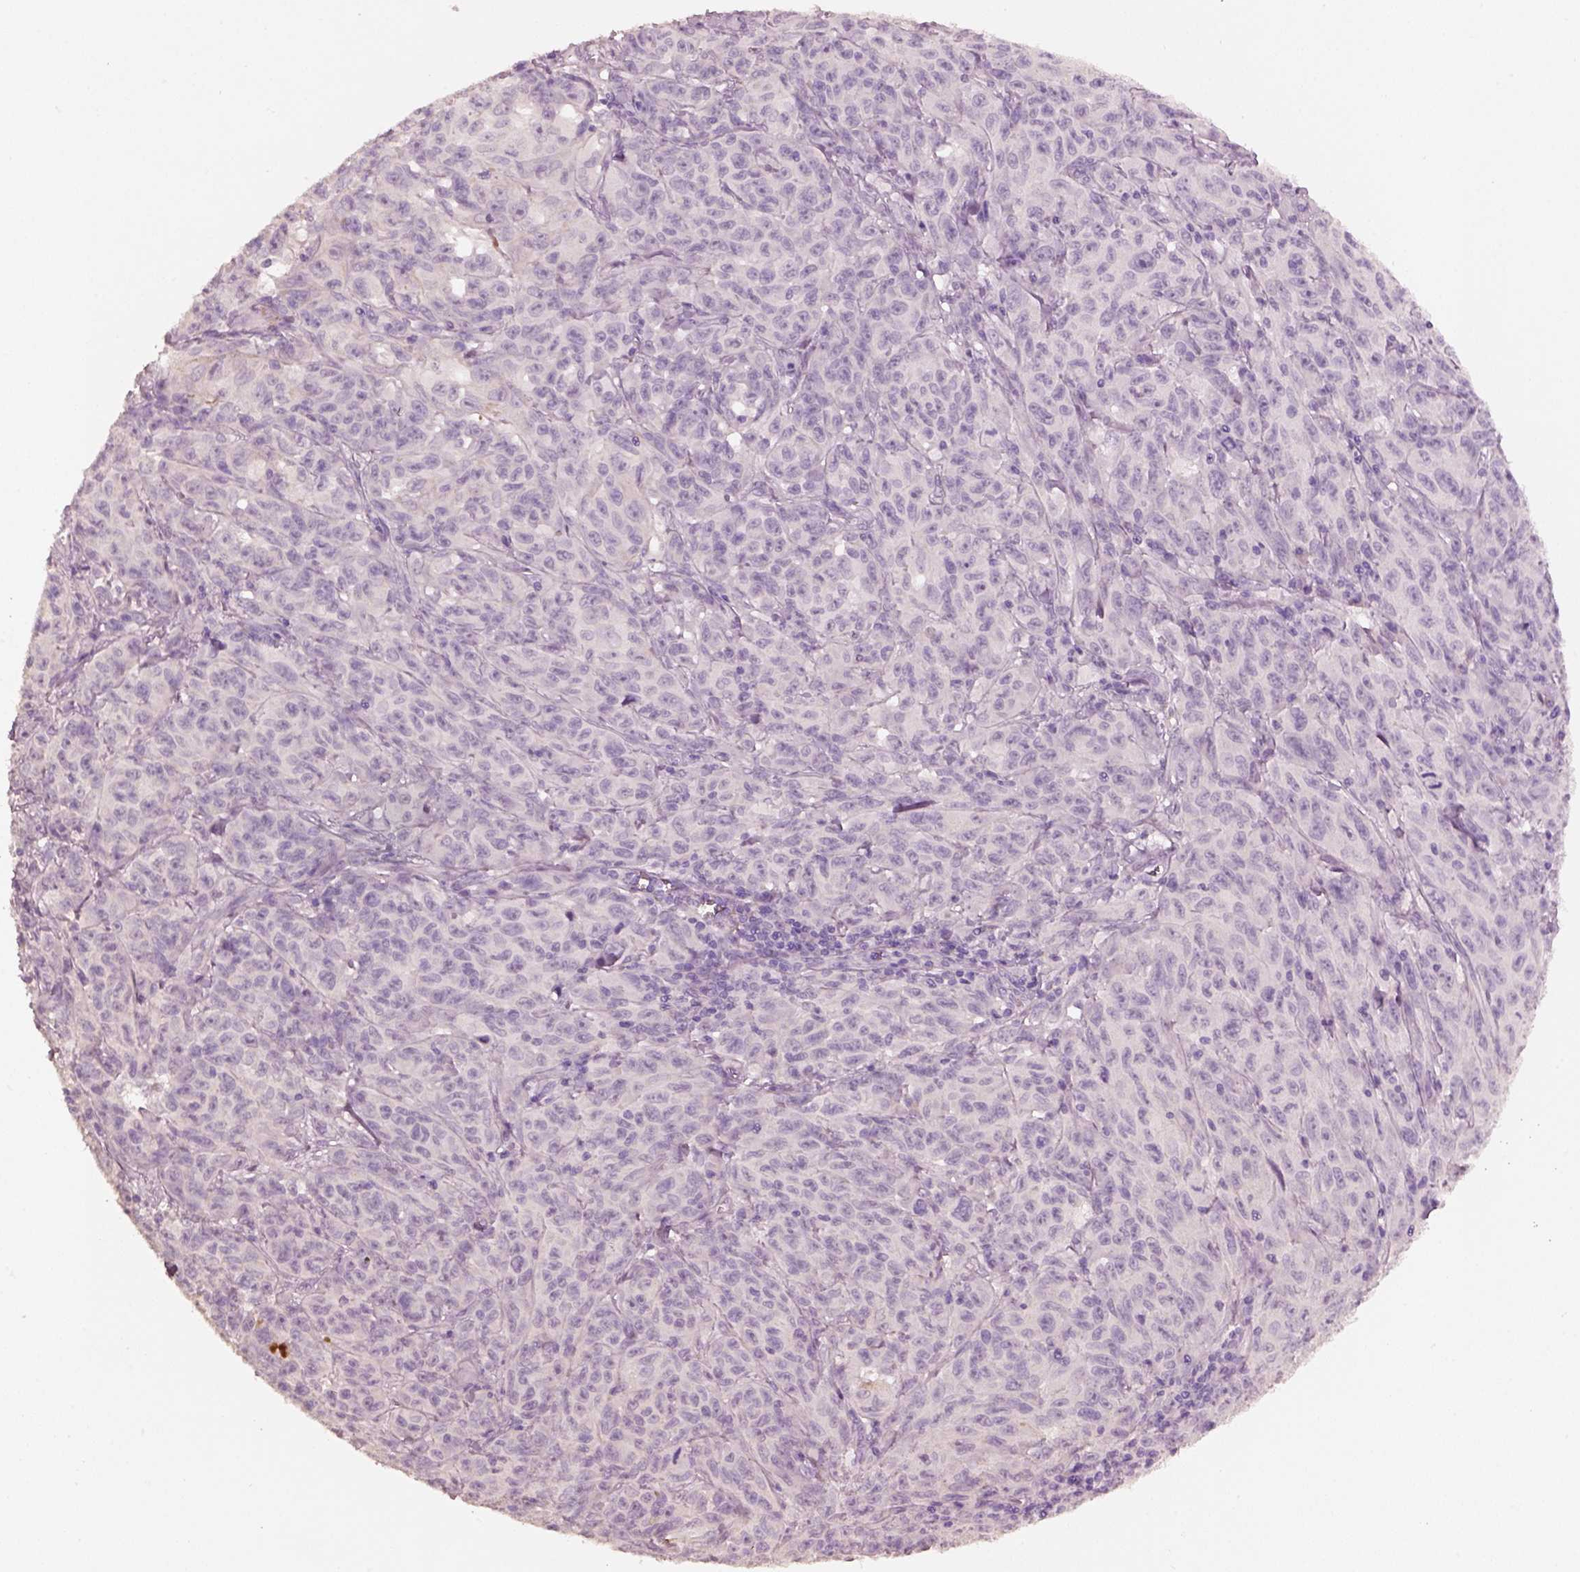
{"staining": {"intensity": "negative", "quantity": "none", "location": "none"}, "tissue": "melanoma", "cell_type": "Tumor cells", "image_type": "cancer", "snomed": [{"axis": "morphology", "description": "Malignant melanoma, NOS"}, {"axis": "topography", "description": "Vulva, labia, clitoris and Bartholin´s gland, NO"}], "caption": "The photomicrograph reveals no staining of tumor cells in malignant melanoma.", "gene": "KCNIP3", "patient": {"sex": "female", "age": 75}}